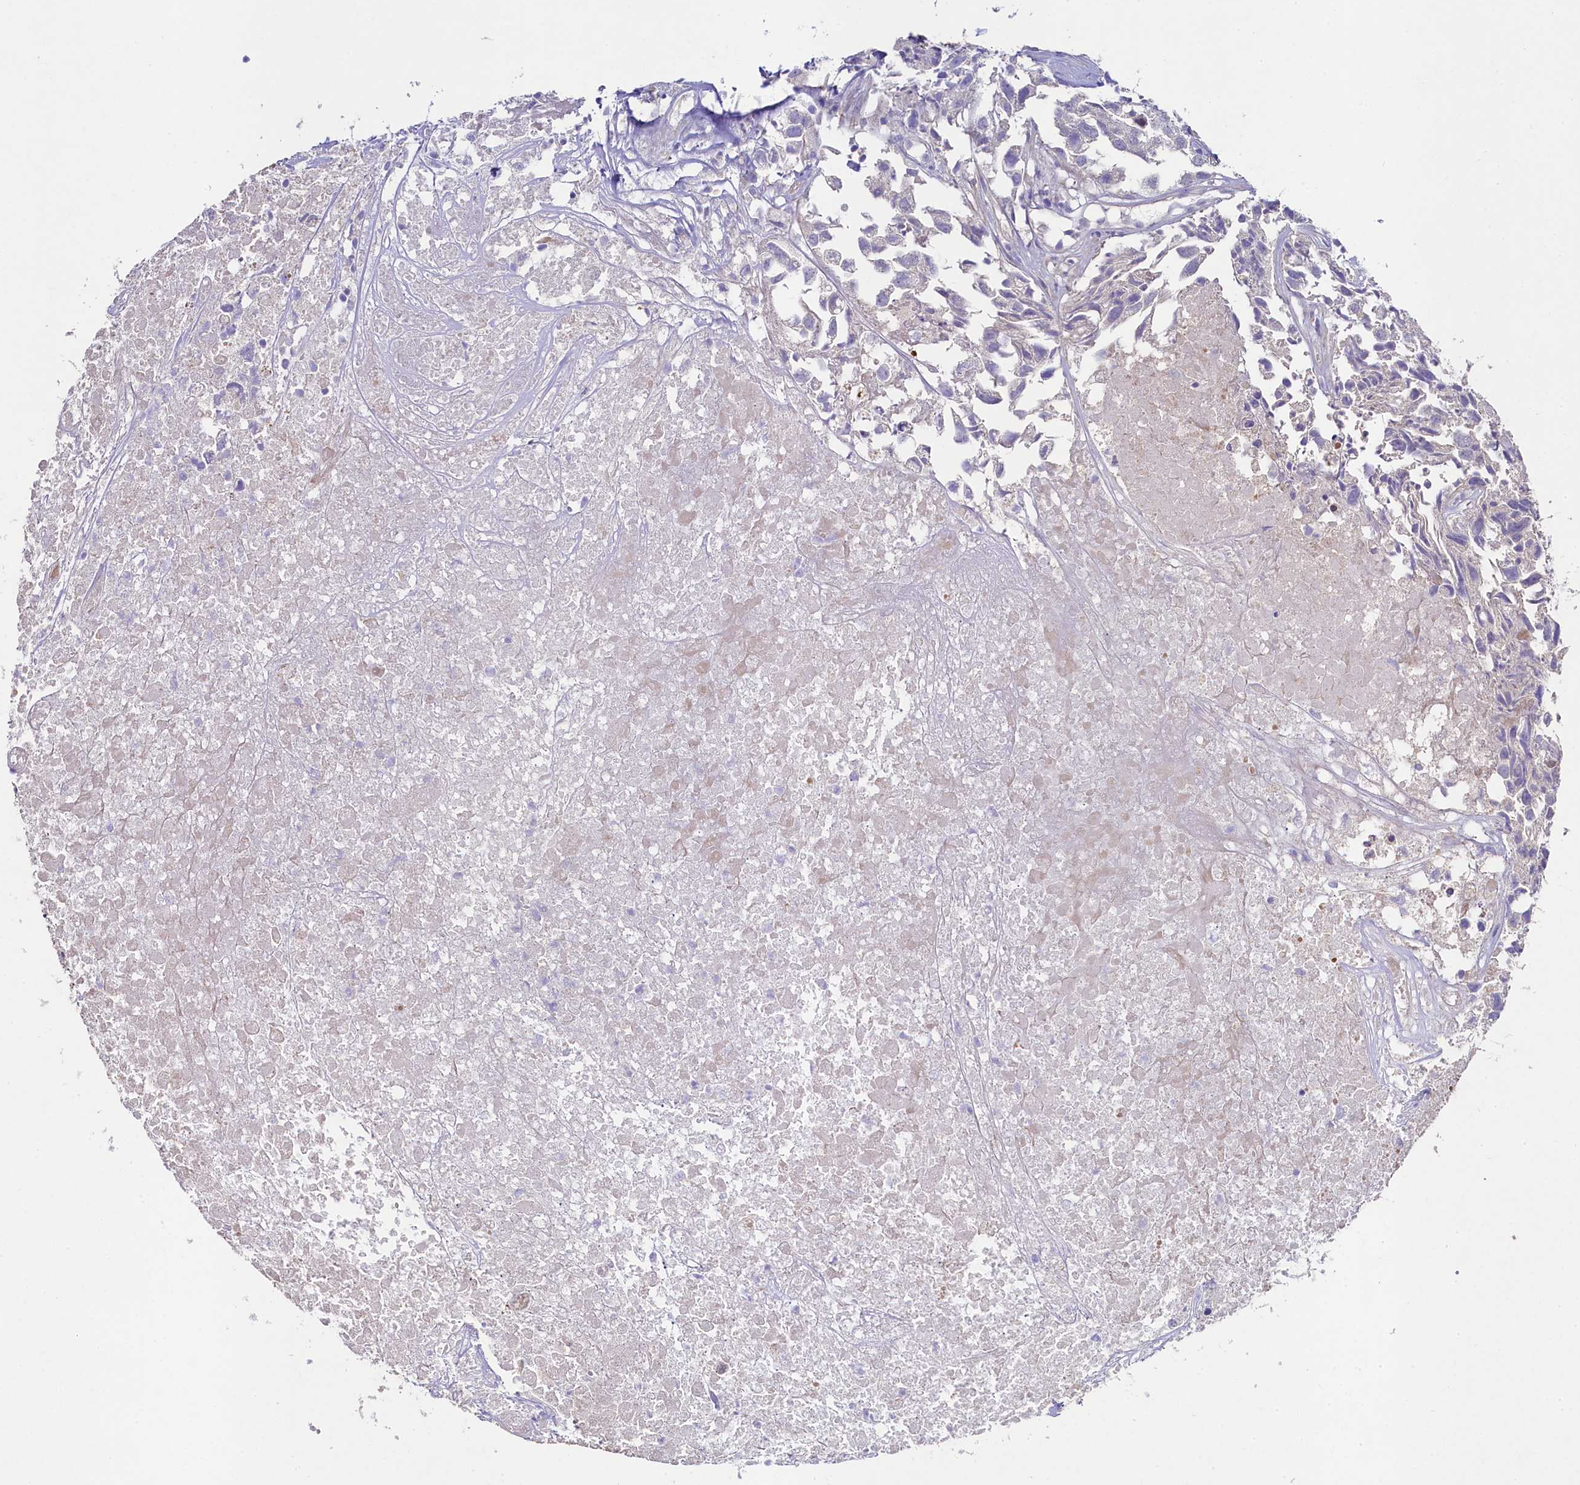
{"staining": {"intensity": "negative", "quantity": "none", "location": "none"}, "tissue": "urothelial cancer", "cell_type": "Tumor cells", "image_type": "cancer", "snomed": [{"axis": "morphology", "description": "Urothelial carcinoma, High grade"}, {"axis": "topography", "description": "Urinary bladder"}], "caption": "Protein analysis of urothelial carcinoma (high-grade) shows no significant expression in tumor cells. Nuclei are stained in blue.", "gene": "FXYD6", "patient": {"sex": "female", "age": 75}}